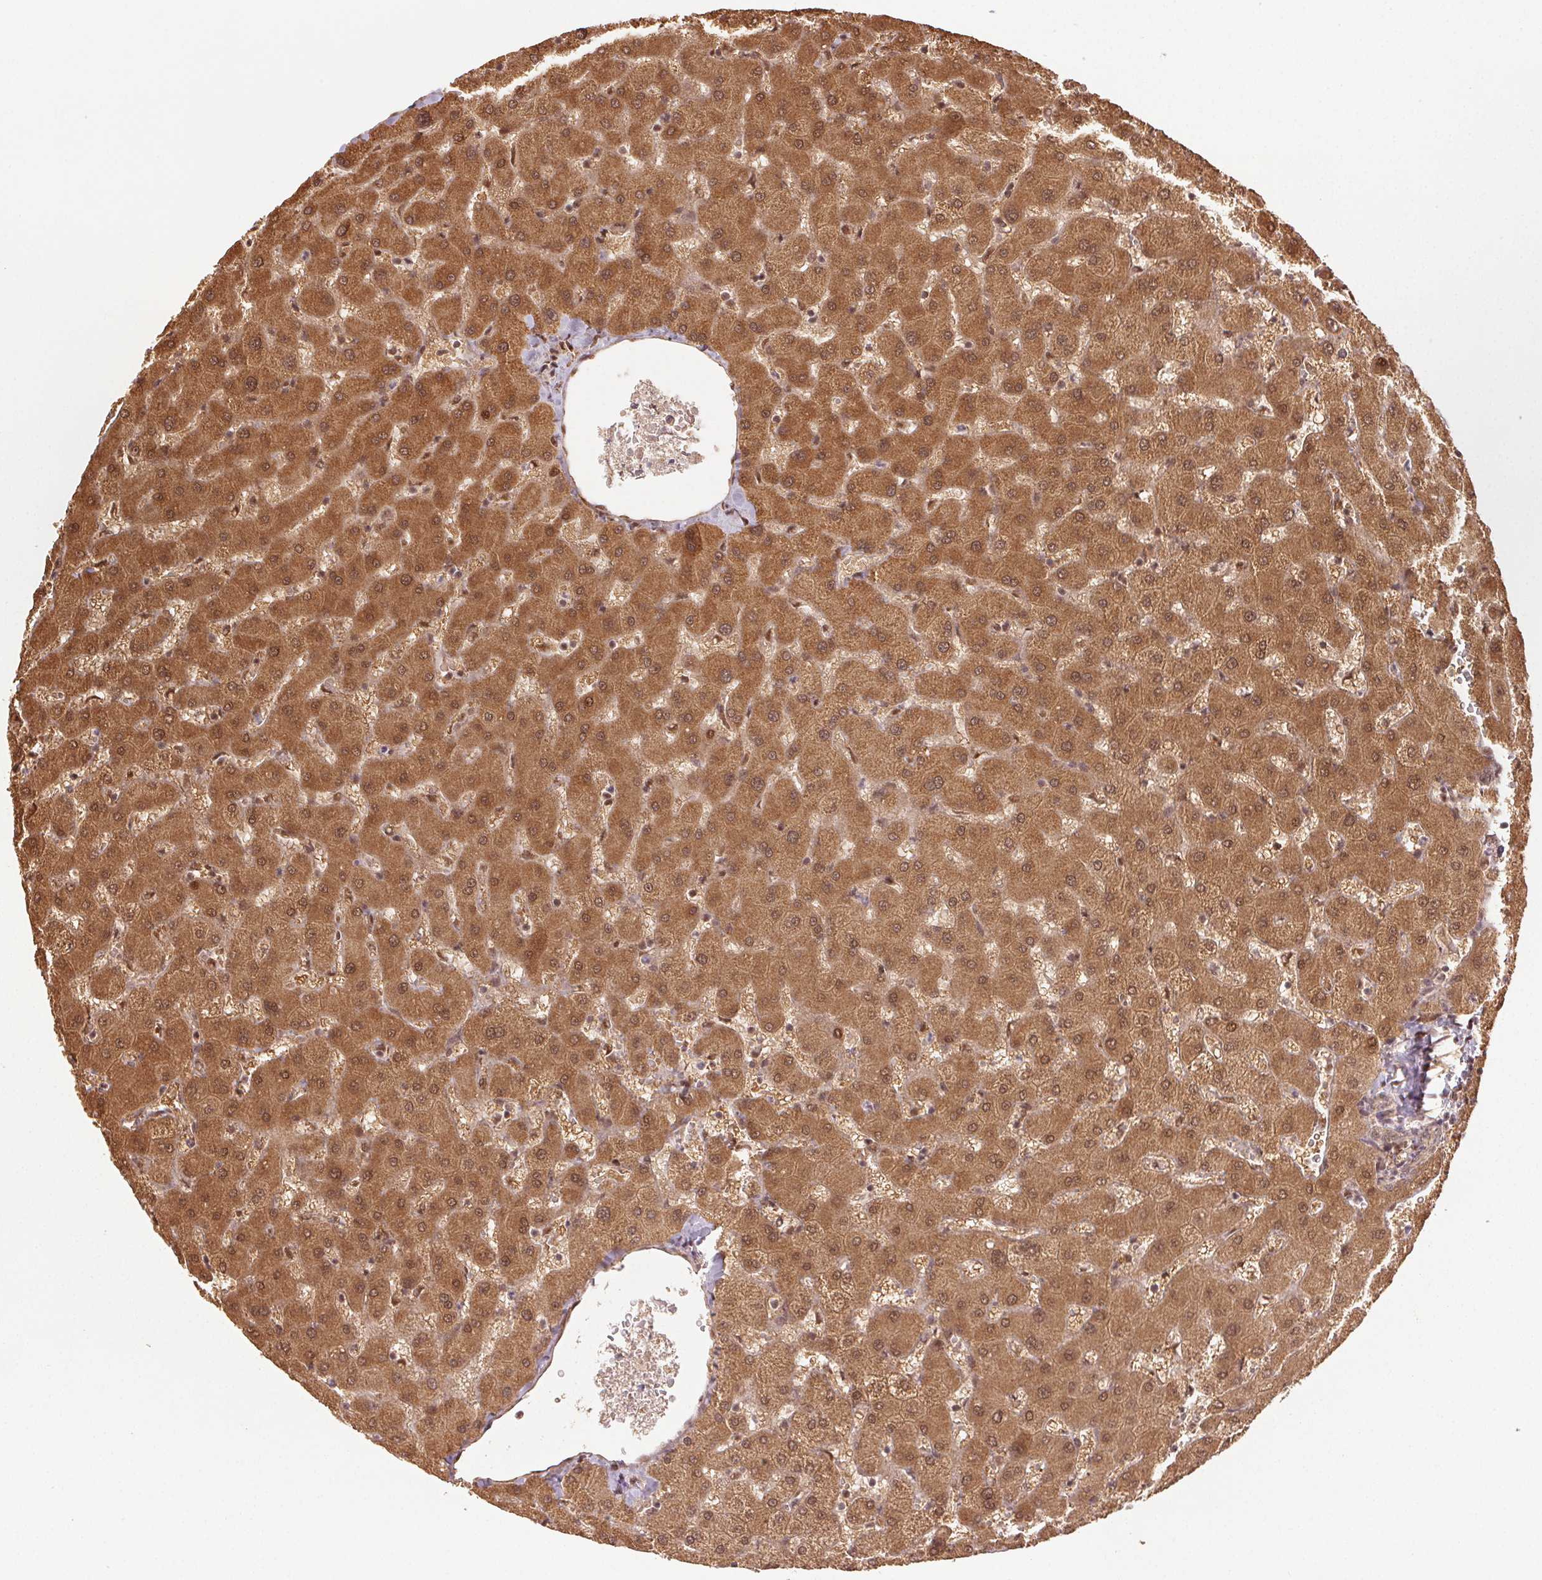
{"staining": {"intensity": "weak", "quantity": ">75%", "location": "cytoplasmic/membranous,nuclear"}, "tissue": "liver", "cell_type": "Cholangiocytes", "image_type": "normal", "snomed": [{"axis": "morphology", "description": "Normal tissue, NOS"}, {"axis": "topography", "description": "Liver"}], "caption": "Human liver stained with a brown dye shows weak cytoplasmic/membranous,nuclear positive staining in about >75% of cholangiocytes.", "gene": "TREML4", "patient": {"sex": "female", "age": 63}}